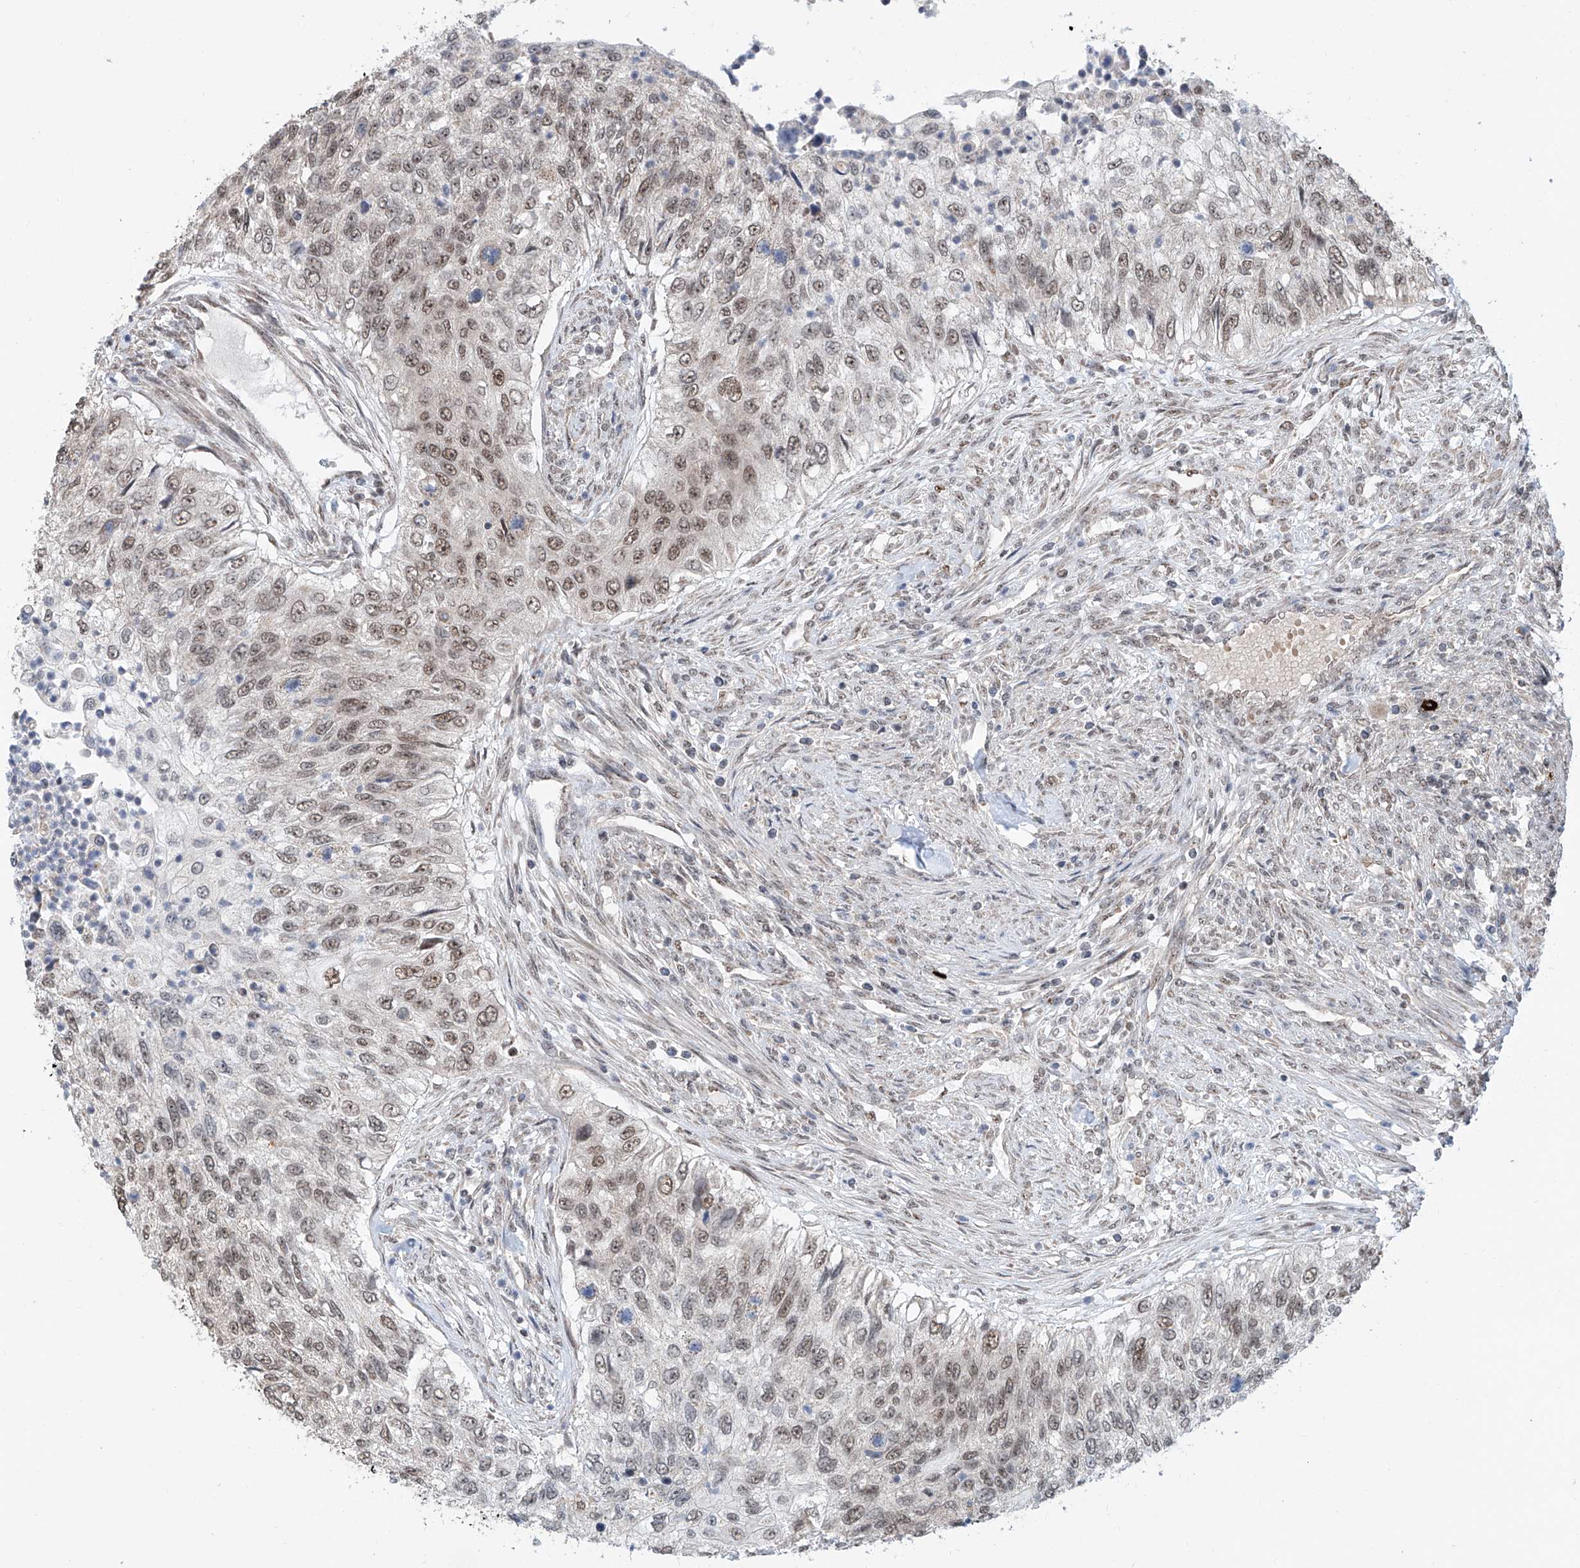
{"staining": {"intensity": "moderate", "quantity": "25%-75%", "location": "nuclear"}, "tissue": "urothelial cancer", "cell_type": "Tumor cells", "image_type": "cancer", "snomed": [{"axis": "morphology", "description": "Urothelial carcinoma, High grade"}, {"axis": "topography", "description": "Urinary bladder"}], "caption": "IHC staining of high-grade urothelial carcinoma, which displays medium levels of moderate nuclear positivity in about 25%-75% of tumor cells indicating moderate nuclear protein staining. The staining was performed using DAB (brown) for protein detection and nuclei were counterstained in hematoxylin (blue).", "gene": "SDE2", "patient": {"sex": "female", "age": 60}}